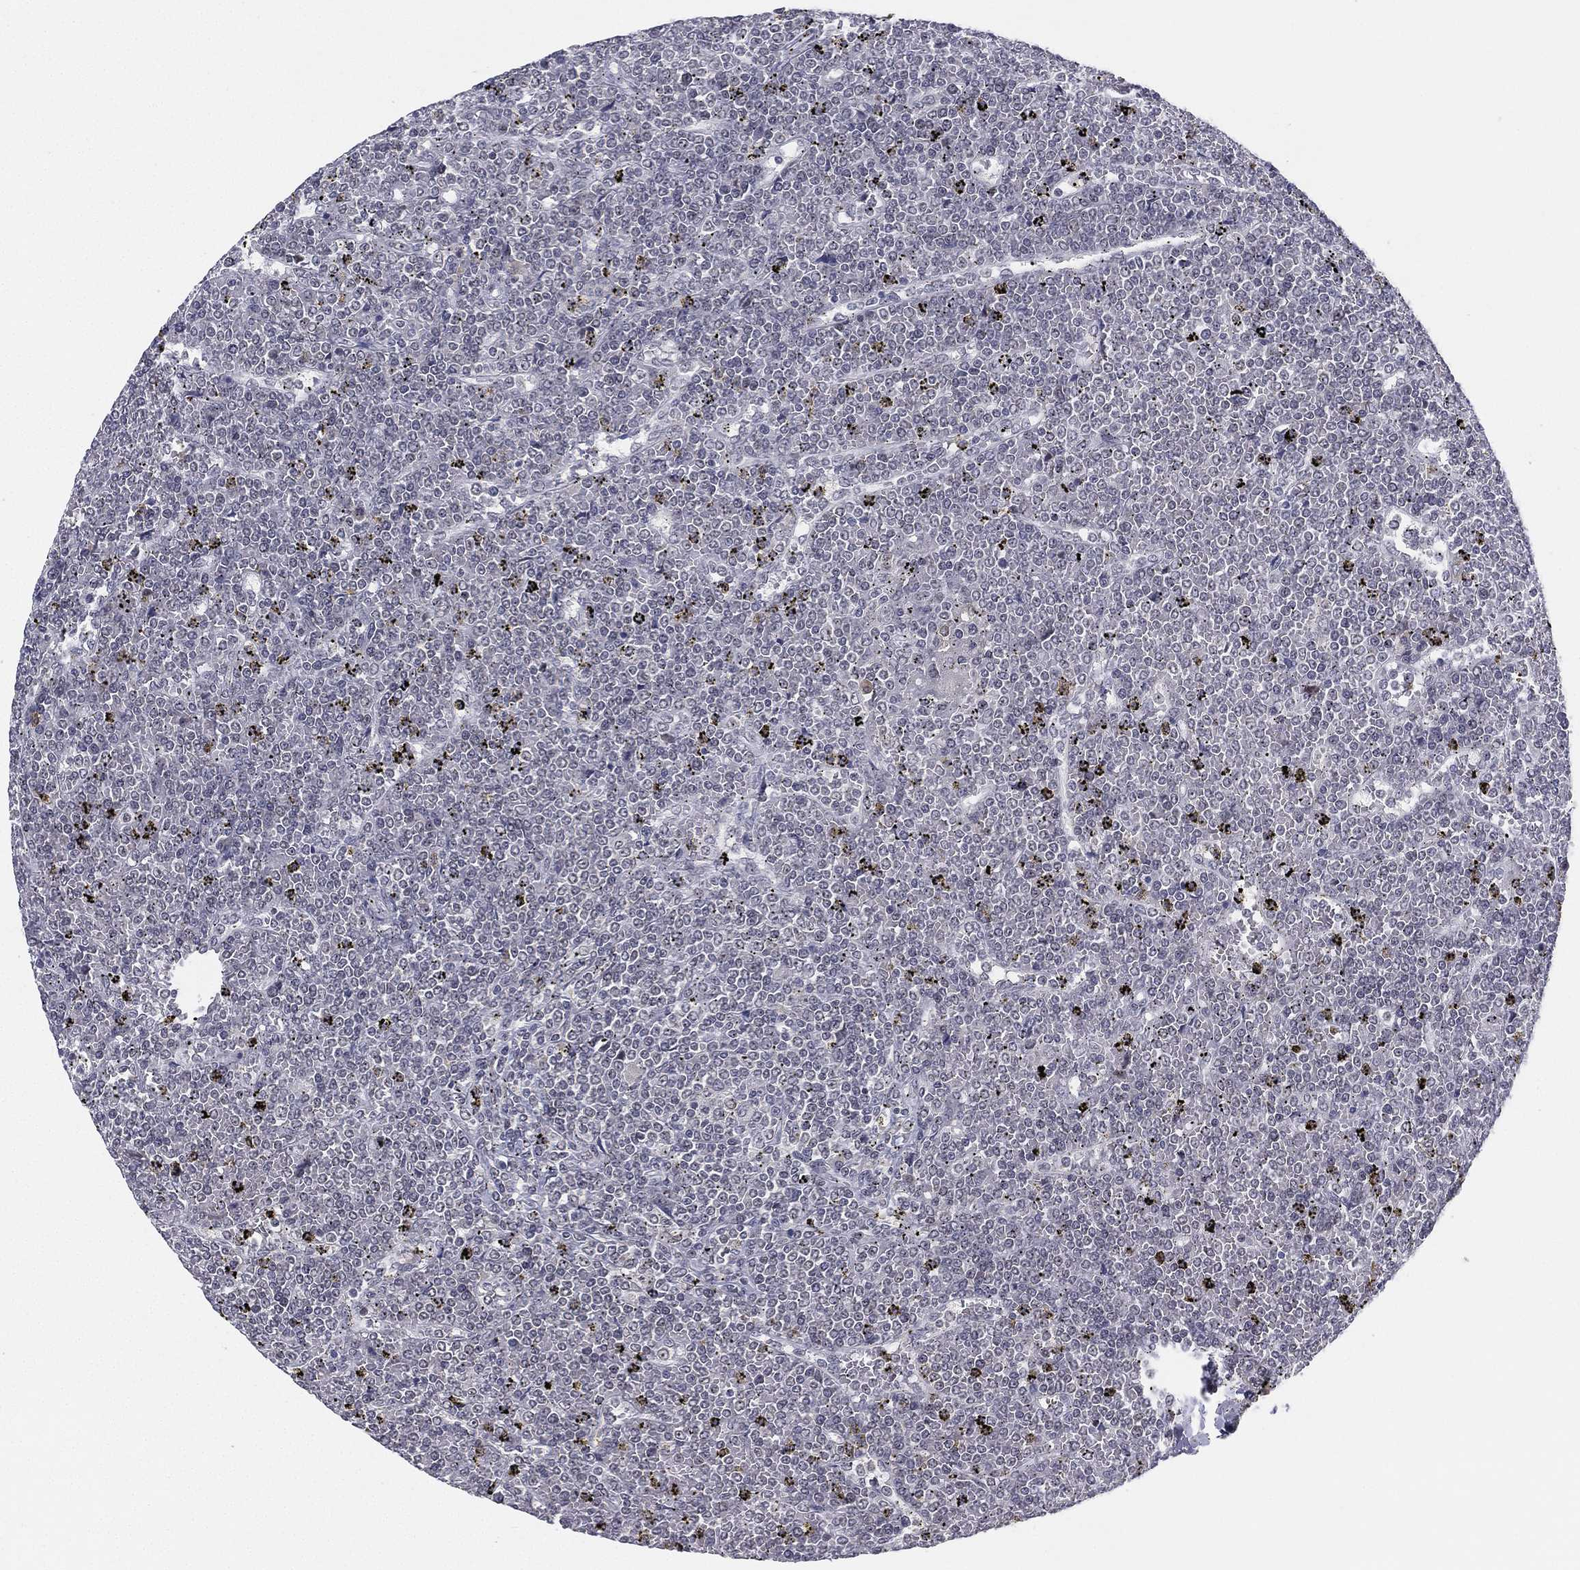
{"staining": {"intensity": "negative", "quantity": "none", "location": "none"}, "tissue": "lymphoma", "cell_type": "Tumor cells", "image_type": "cancer", "snomed": [{"axis": "morphology", "description": "Malignant lymphoma, non-Hodgkin's type, Low grade"}, {"axis": "topography", "description": "Spleen"}], "caption": "High magnification brightfield microscopy of lymphoma stained with DAB (brown) and counterstained with hematoxylin (blue): tumor cells show no significant expression. Brightfield microscopy of IHC stained with DAB (3,3'-diaminobenzidine) (brown) and hematoxylin (blue), captured at high magnification.", "gene": "MS4A8", "patient": {"sex": "female", "age": 19}}